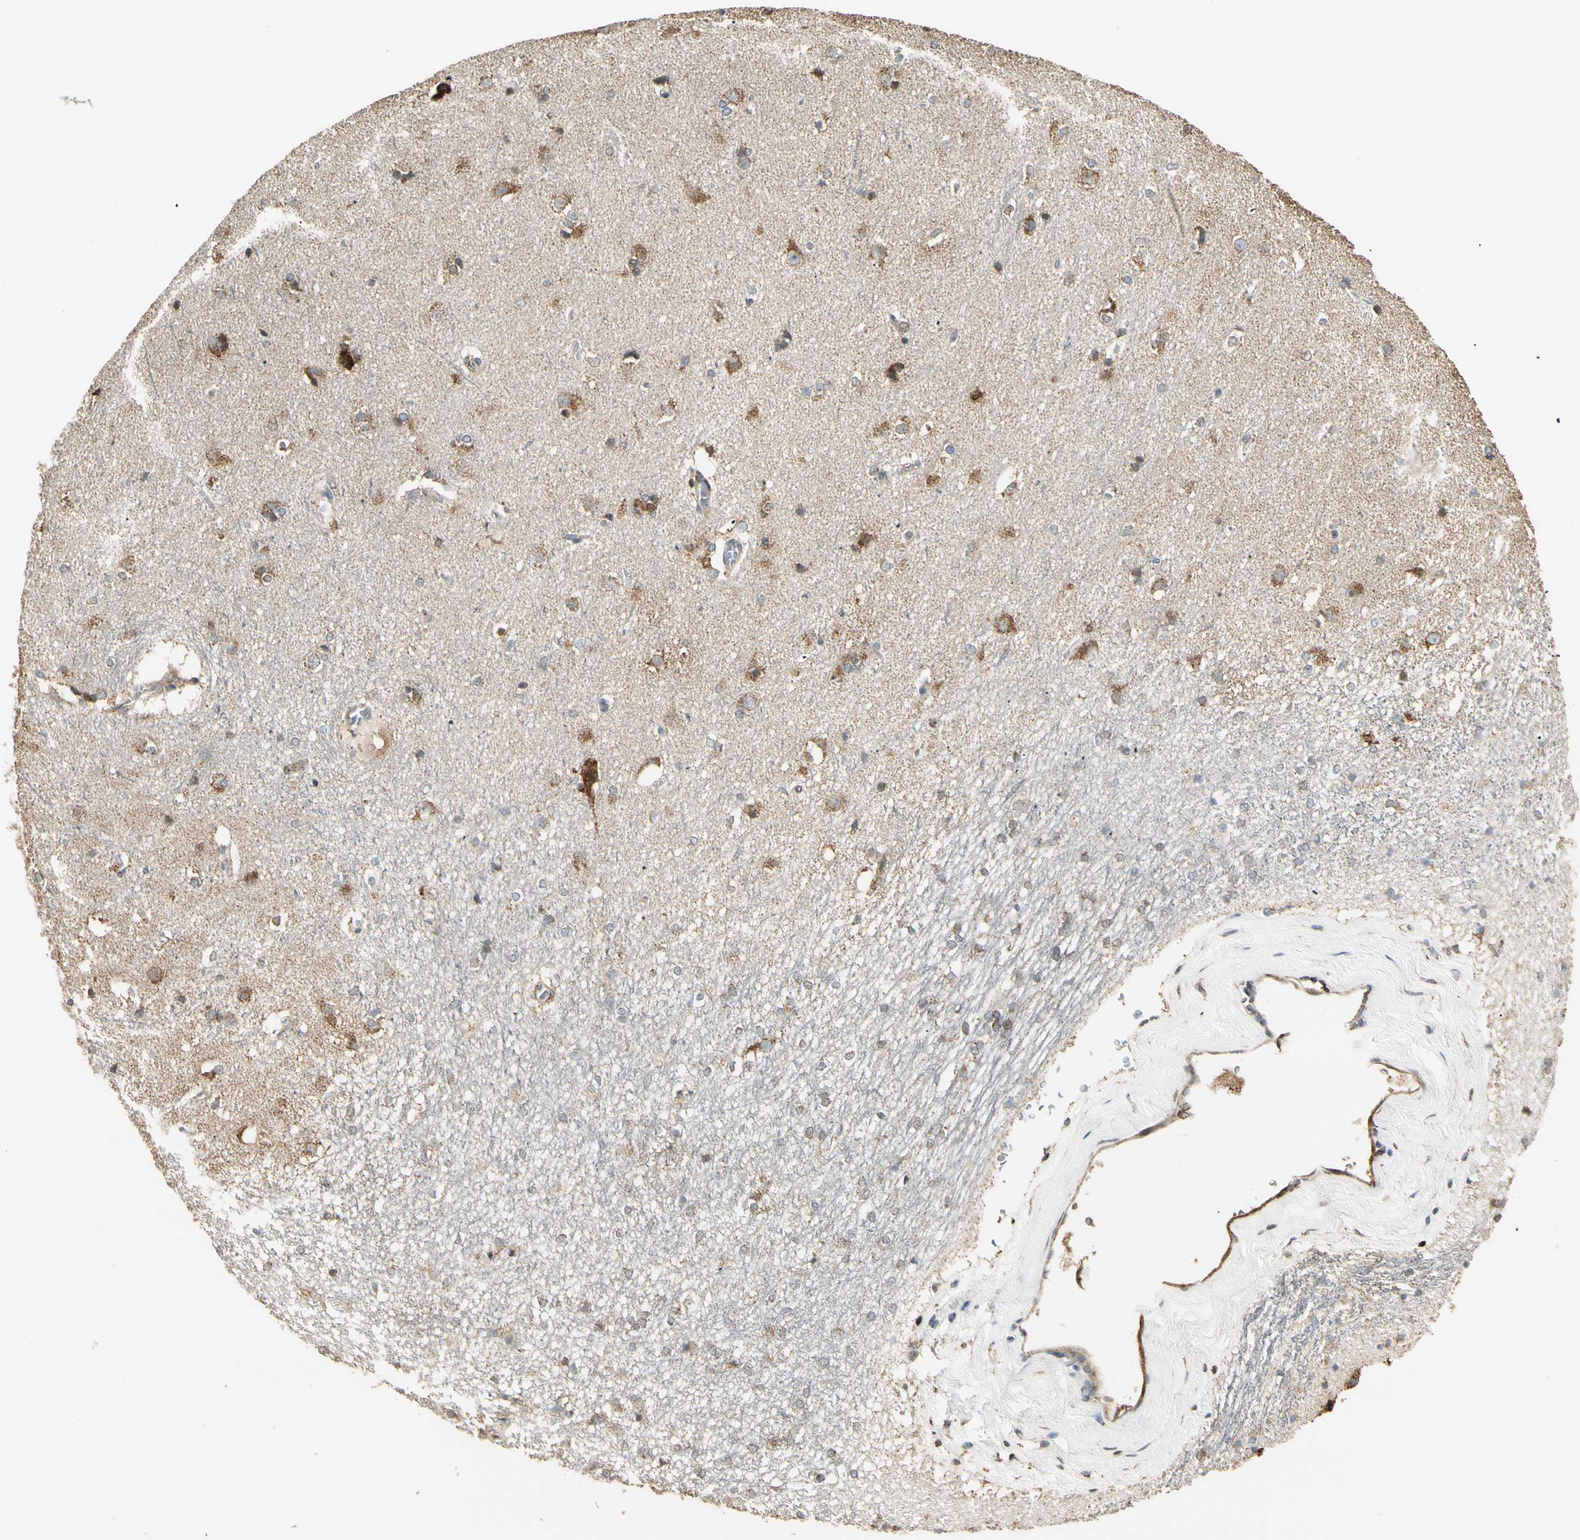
{"staining": {"intensity": "moderate", "quantity": "25%-75%", "location": "cytoplasmic/membranous"}, "tissue": "caudate", "cell_type": "Glial cells", "image_type": "normal", "snomed": [{"axis": "morphology", "description": "Normal tissue, NOS"}, {"axis": "topography", "description": "Lateral ventricle wall"}], "caption": "Brown immunohistochemical staining in benign caudate shows moderate cytoplasmic/membranous staining in approximately 25%-75% of glial cells. (Brightfield microscopy of DAB IHC at high magnification).", "gene": "IP6K2", "patient": {"sex": "female", "age": 19}}